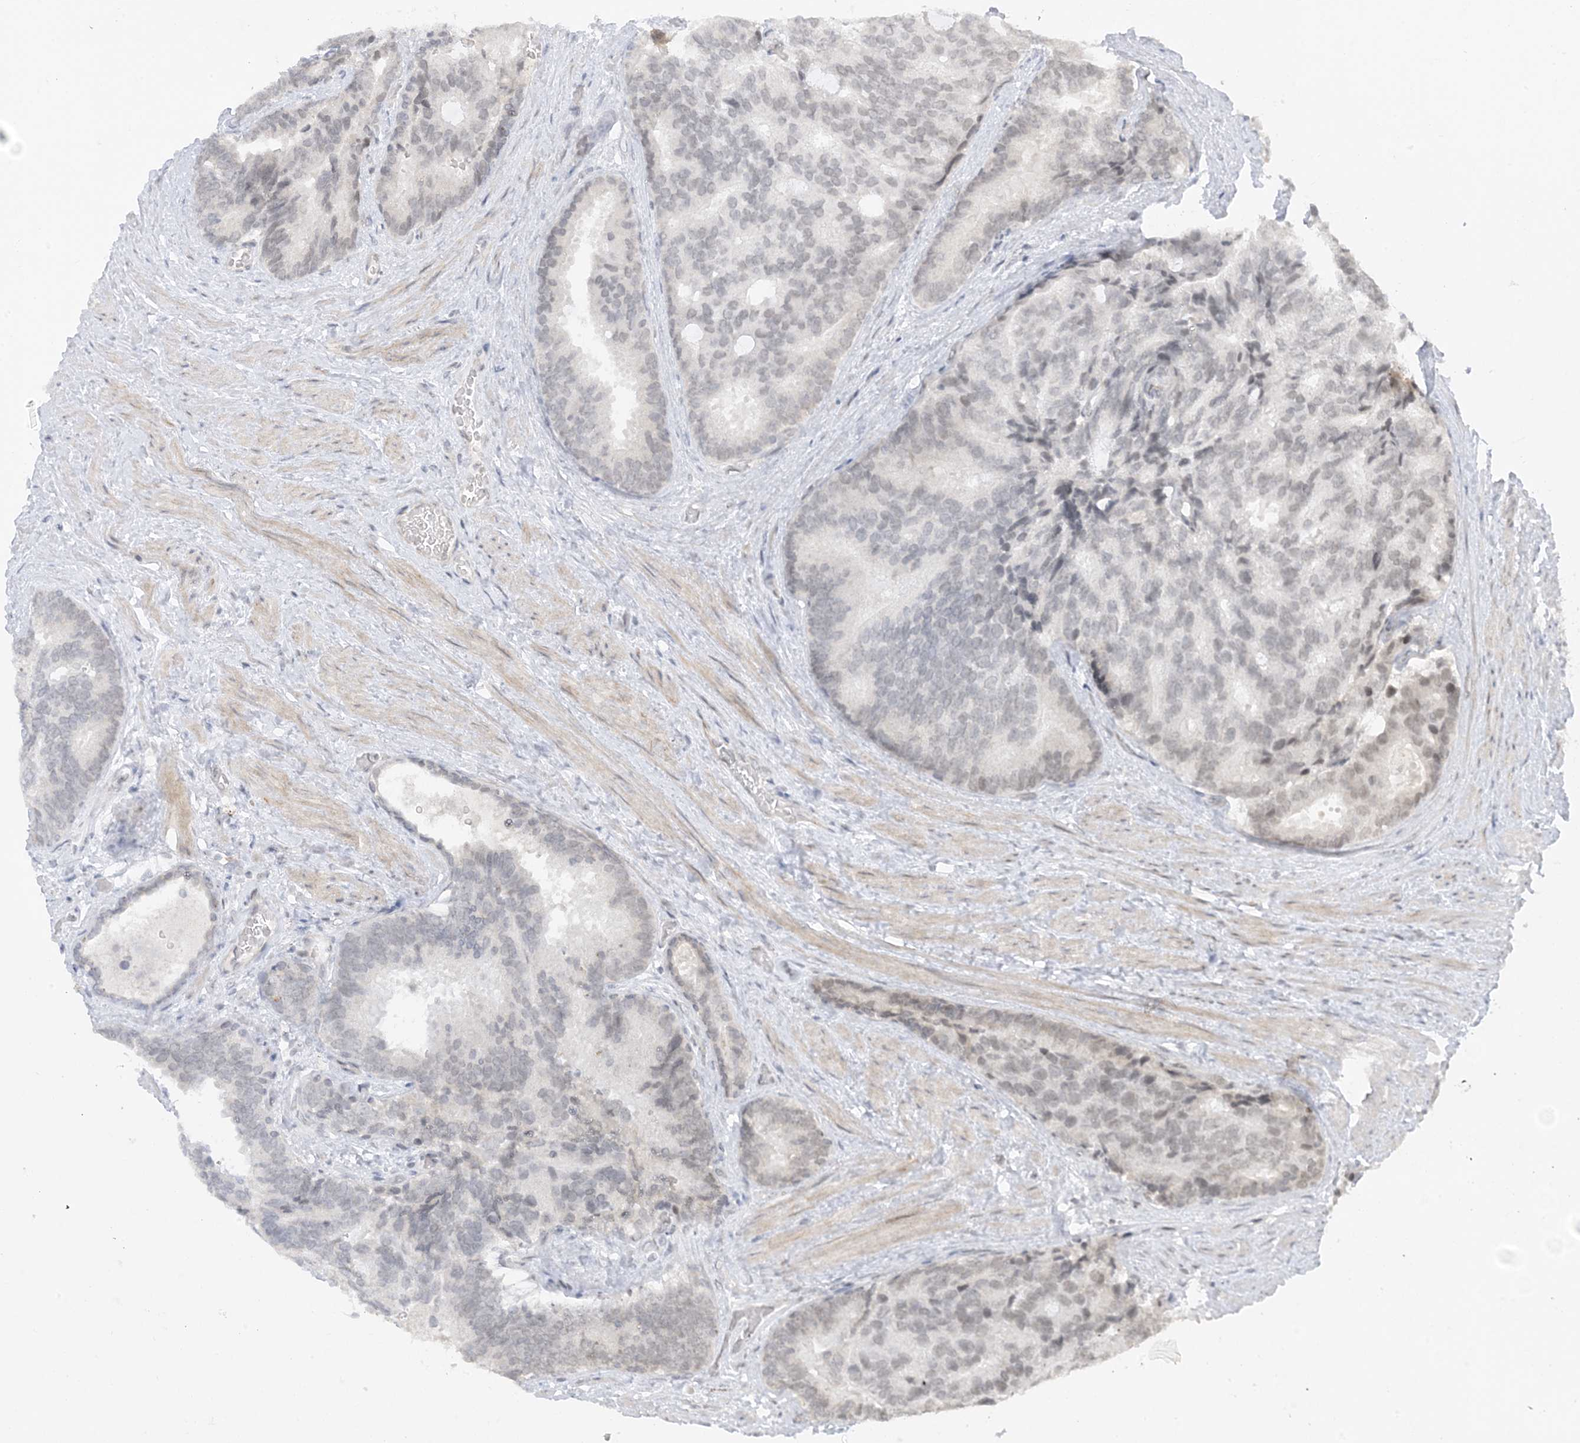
{"staining": {"intensity": "negative", "quantity": "none", "location": "none"}, "tissue": "prostate cancer", "cell_type": "Tumor cells", "image_type": "cancer", "snomed": [{"axis": "morphology", "description": "Adenocarcinoma, Low grade"}, {"axis": "topography", "description": "Prostate"}], "caption": "Low-grade adenocarcinoma (prostate) was stained to show a protein in brown. There is no significant expression in tumor cells.", "gene": "METAP1D", "patient": {"sex": "male", "age": 71}}